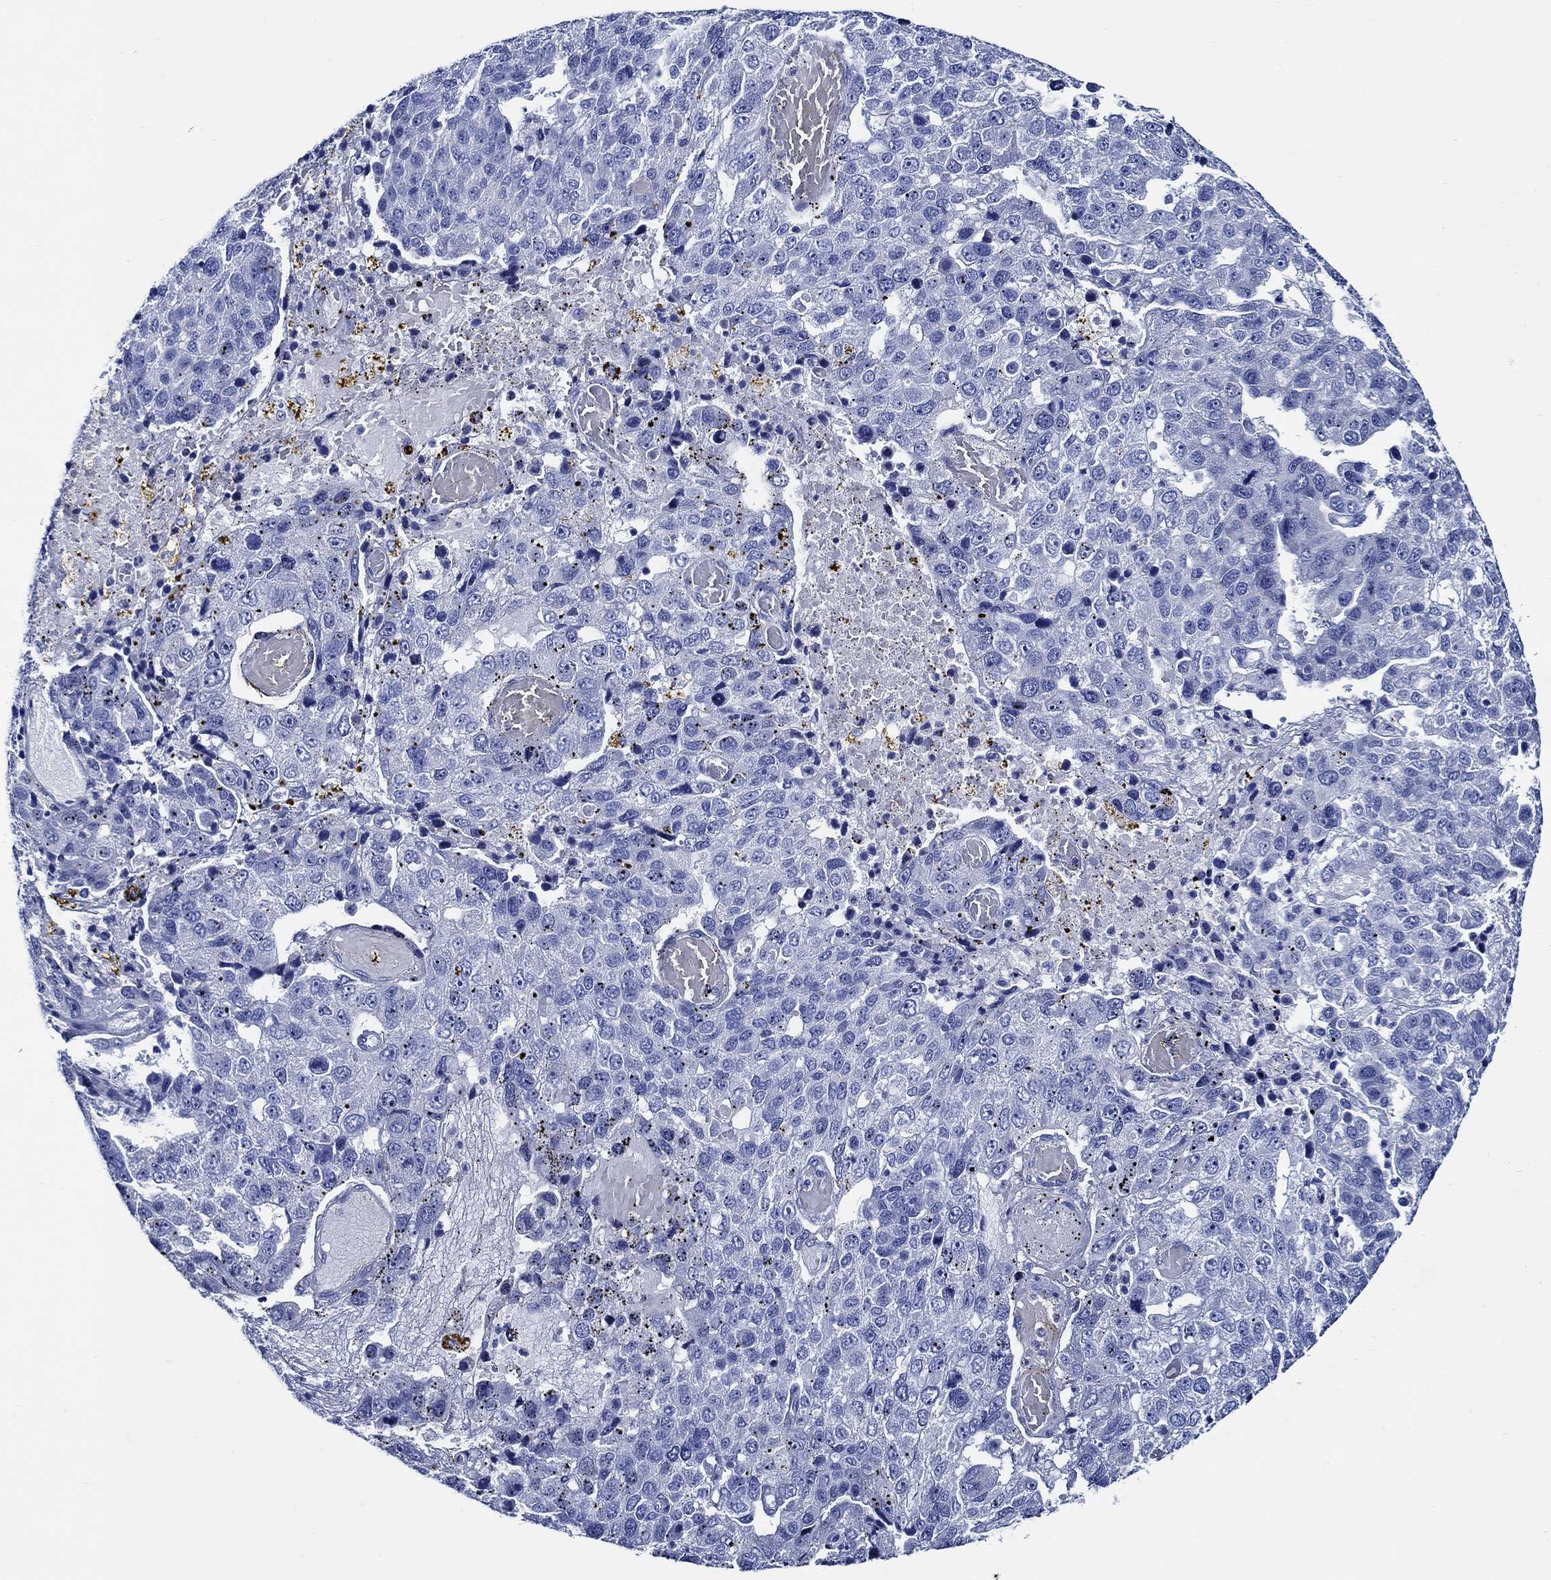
{"staining": {"intensity": "negative", "quantity": "none", "location": "none"}, "tissue": "pancreatic cancer", "cell_type": "Tumor cells", "image_type": "cancer", "snomed": [{"axis": "morphology", "description": "Adenocarcinoma, NOS"}, {"axis": "topography", "description": "Pancreas"}], "caption": "High power microscopy micrograph of an immunohistochemistry histopathology image of pancreatic adenocarcinoma, revealing no significant expression in tumor cells.", "gene": "WDR62", "patient": {"sex": "female", "age": 61}}